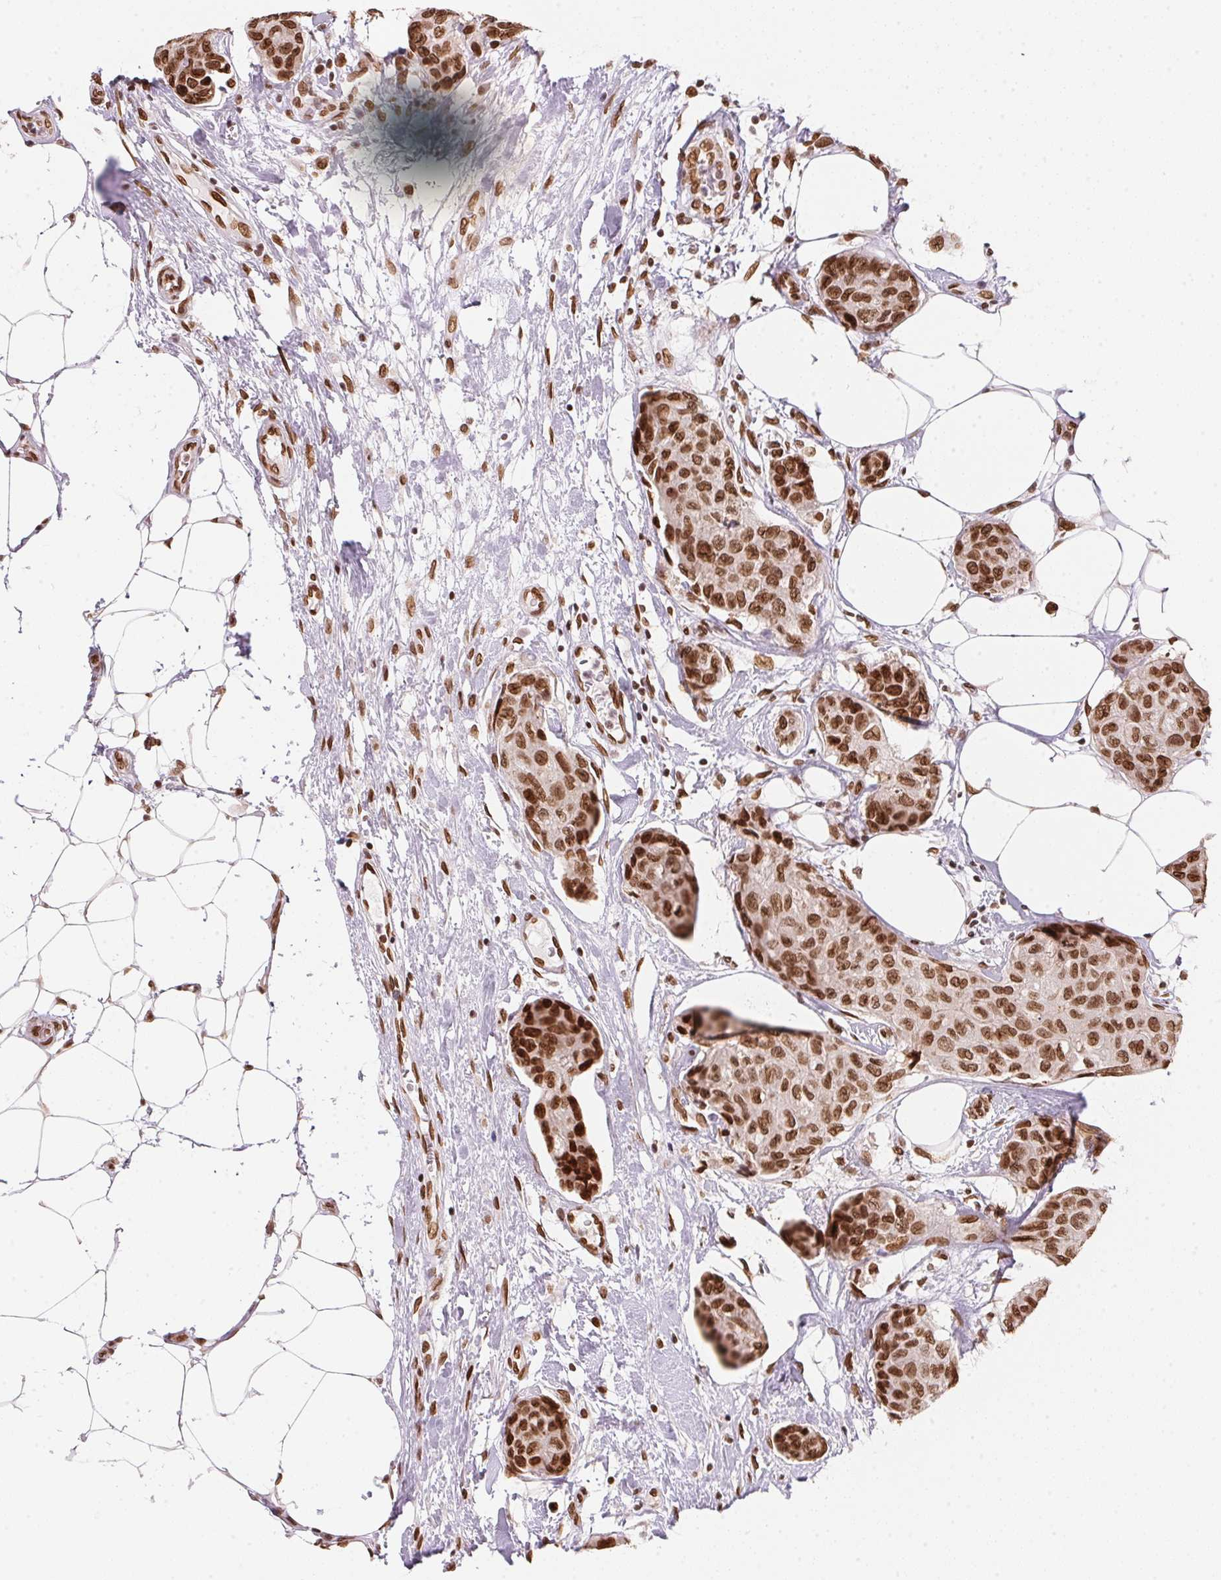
{"staining": {"intensity": "strong", "quantity": ">75%", "location": "cytoplasmic/membranous,nuclear"}, "tissue": "breast cancer", "cell_type": "Tumor cells", "image_type": "cancer", "snomed": [{"axis": "morphology", "description": "Duct carcinoma"}, {"axis": "topography", "description": "Breast"}], "caption": "Tumor cells reveal high levels of strong cytoplasmic/membranous and nuclear positivity in about >75% of cells in human breast cancer. Ihc stains the protein of interest in brown and the nuclei are stained blue.", "gene": "SAP30BP", "patient": {"sex": "female", "age": 80}}